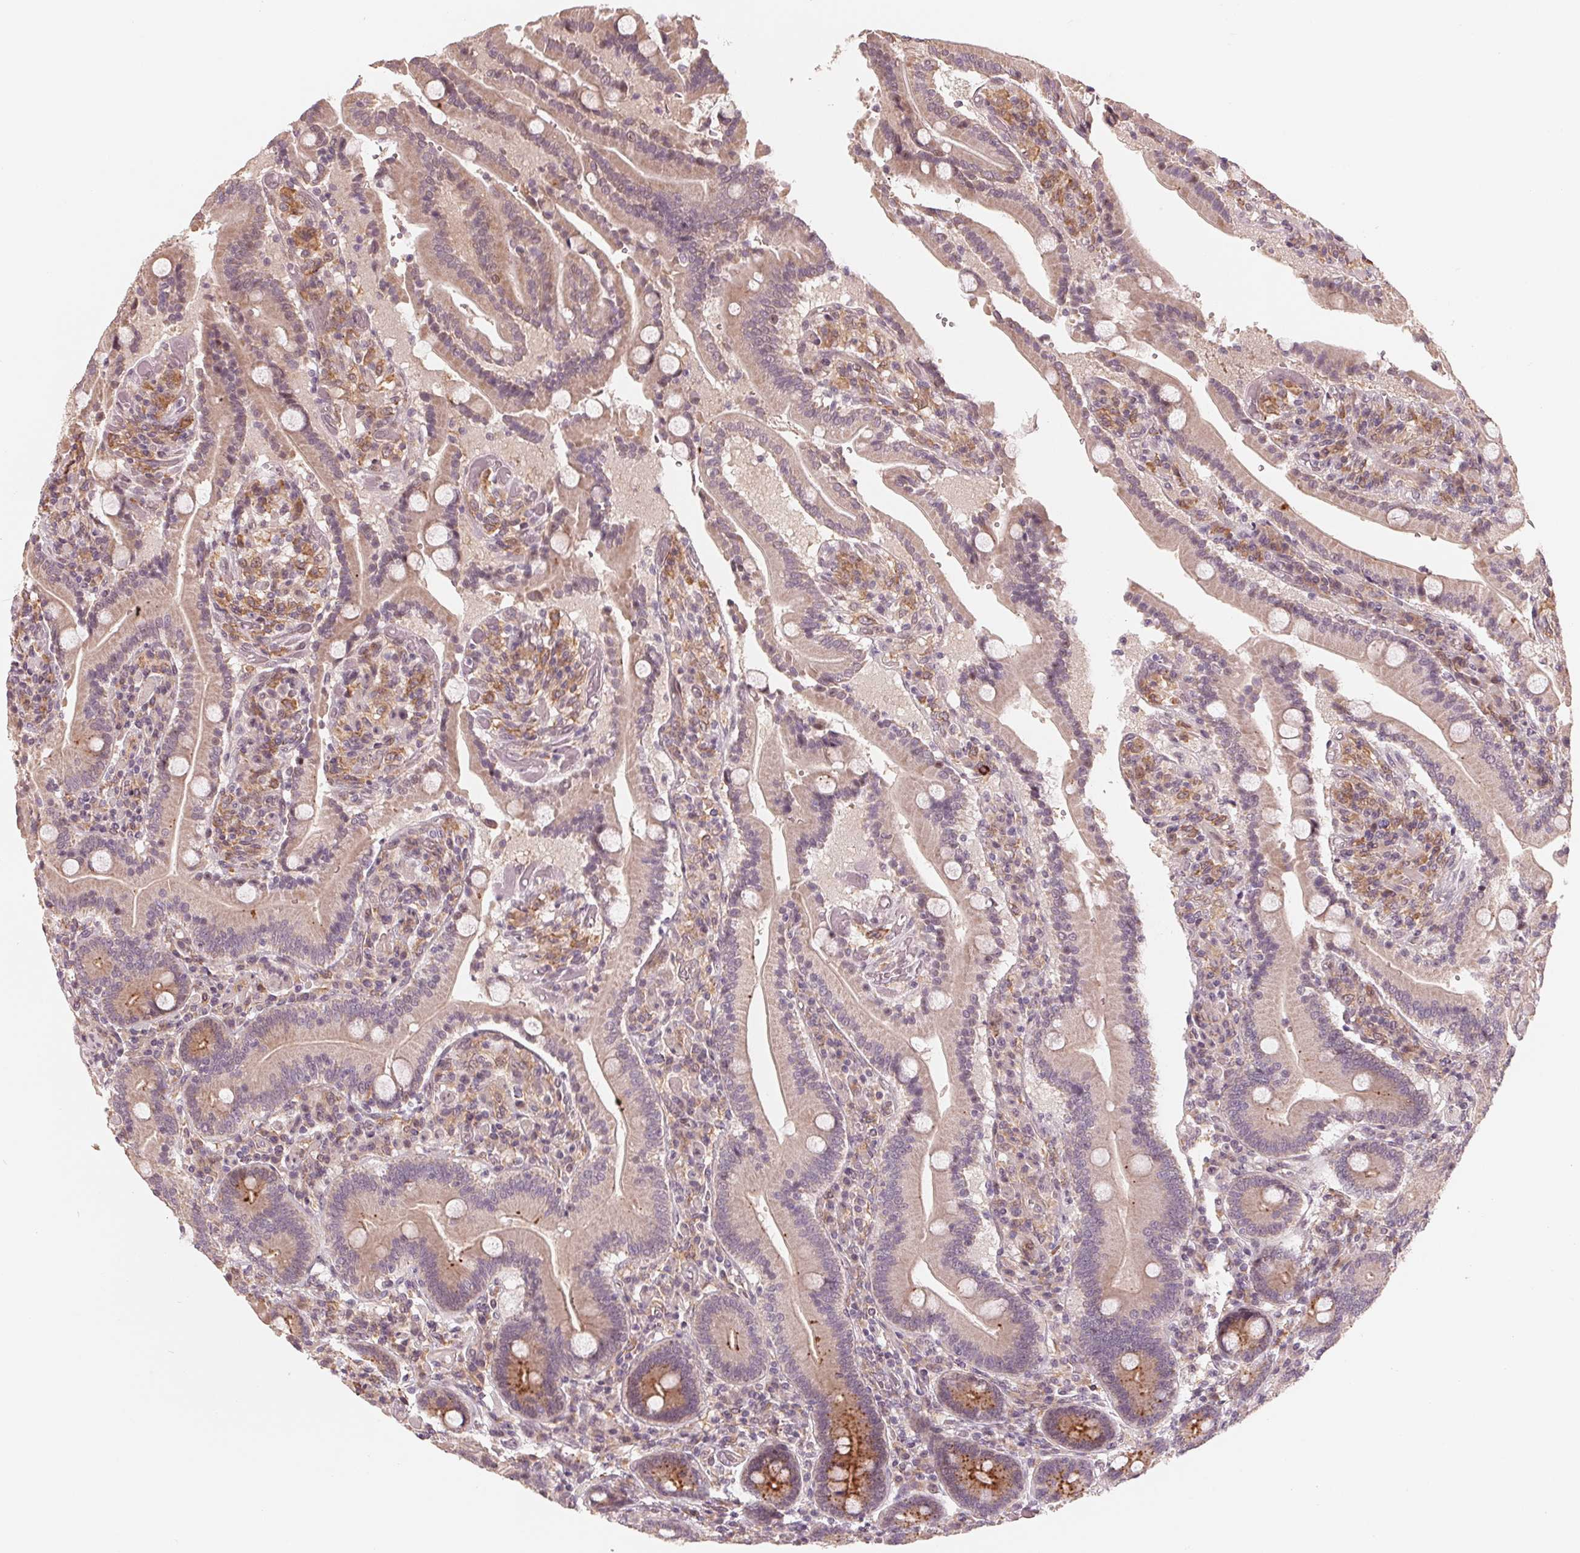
{"staining": {"intensity": "moderate", "quantity": "25%-75%", "location": "cytoplasmic/membranous"}, "tissue": "duodenum", "cell_type": "Glandular cells", "image_type": "normal", "snomed": [{"axis": "morphology", "description": "Normal tissue, NOS"}, {"axis": "topography", "description": "Duodenum"}], "caption": "Immunohistochemical staining of normal duodenum reveals moderate cytoplasmic/membranous protein staining in about 25%-75% of glandular cells.", "gene": "IL9R", "patient": {"sex": "female", "age": 62}}